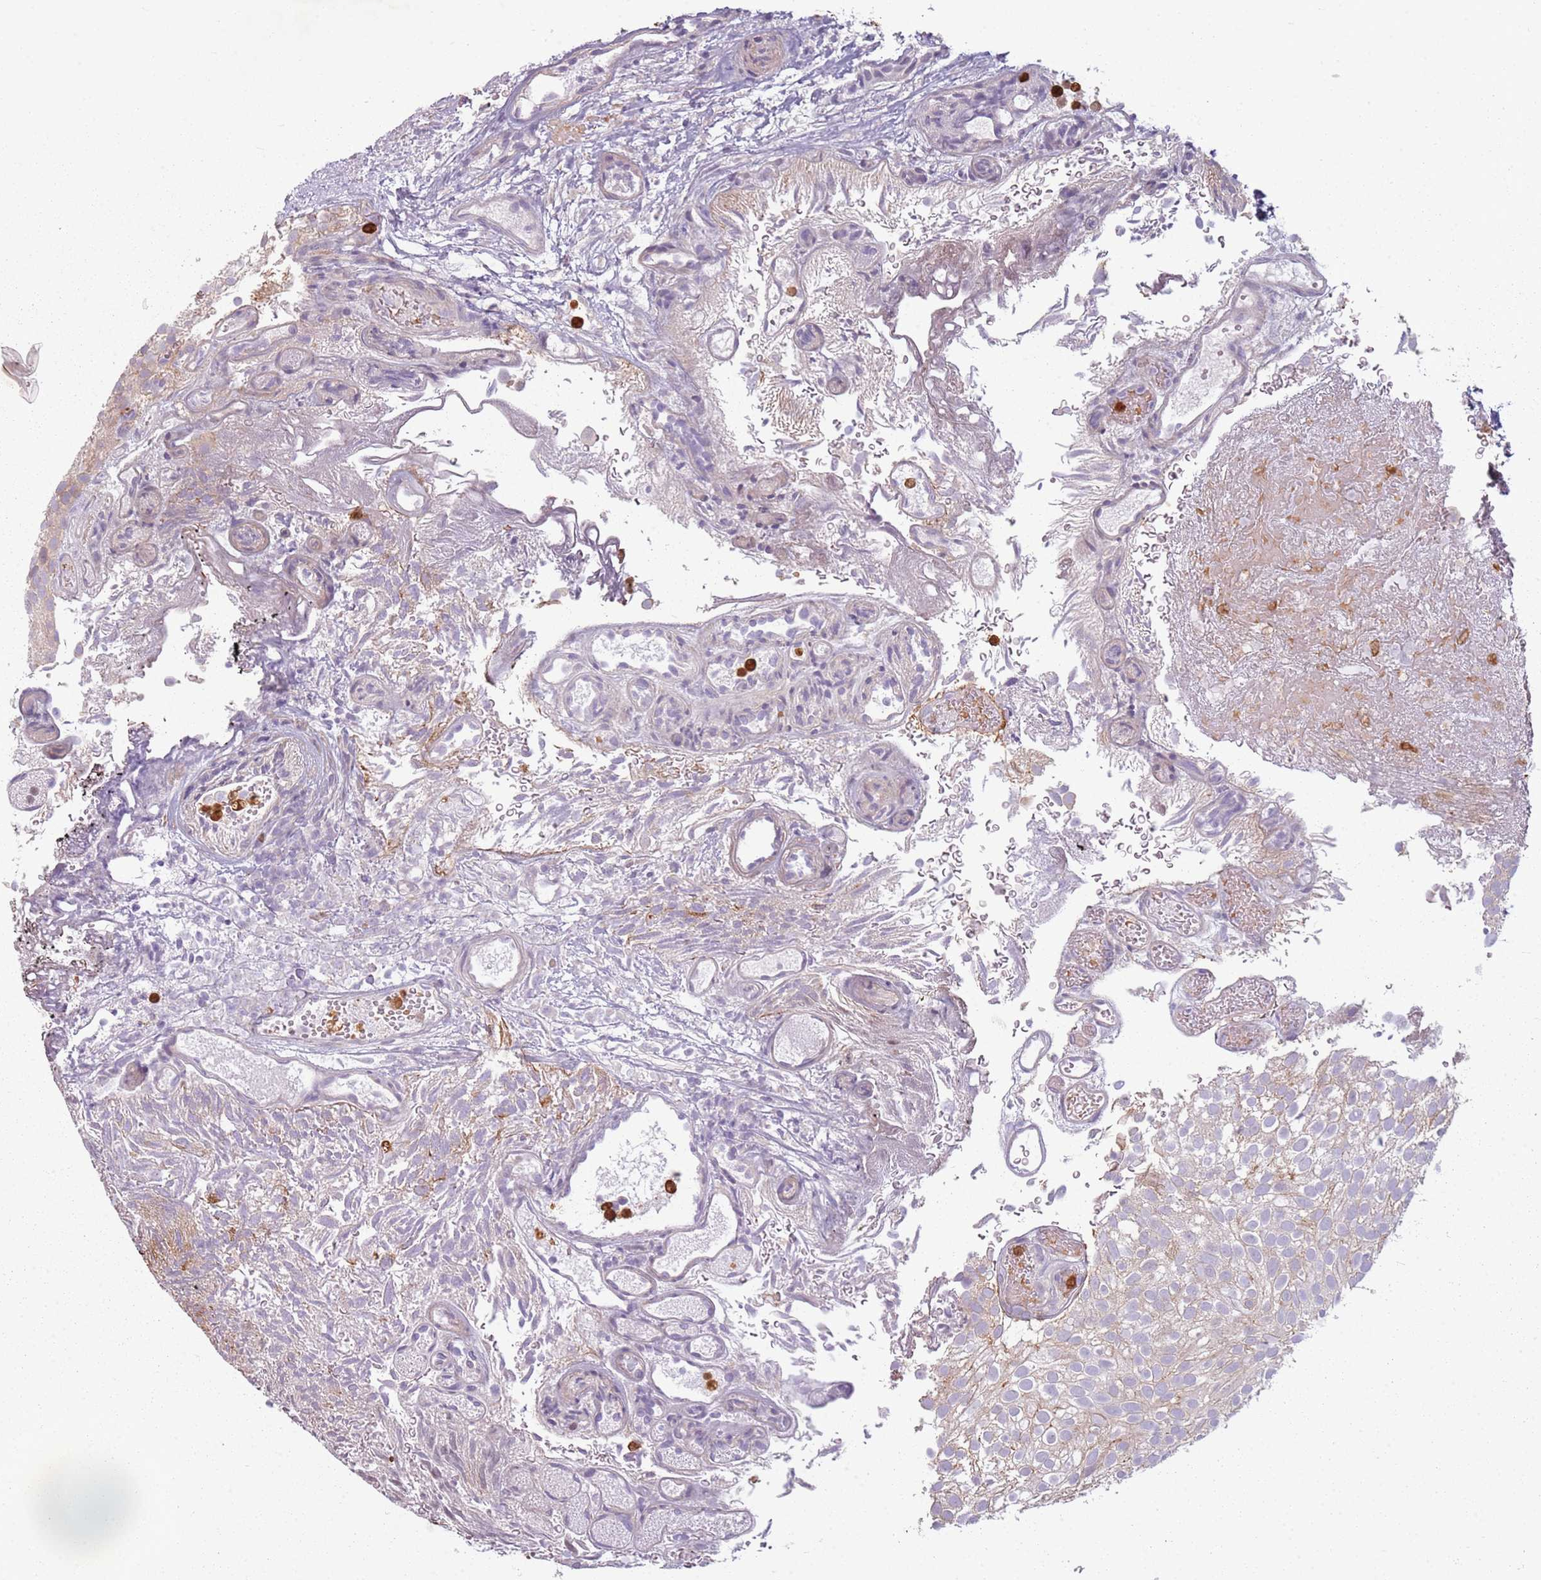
{"staining": {"intensity": "negative", "quantity": "none", "location": "none"}, "tissue": "urothelial cancer", "cell_type": "Tumor cells", "image_type": "cancer", "snomed": [{"axis": "morphology", "description": "Urothelial carcinoma, Low grade"}, {"axis": "topography", "description": "Urinary bladder"}], "caption": "DAB (3,3'-diaminobenzidine) immunohistochemical staining of human urothelial cancer demonstrates no significant staining in tumor cells.", "gene": "SPAG4", "patient": {"sex": "male", "age": 78}}